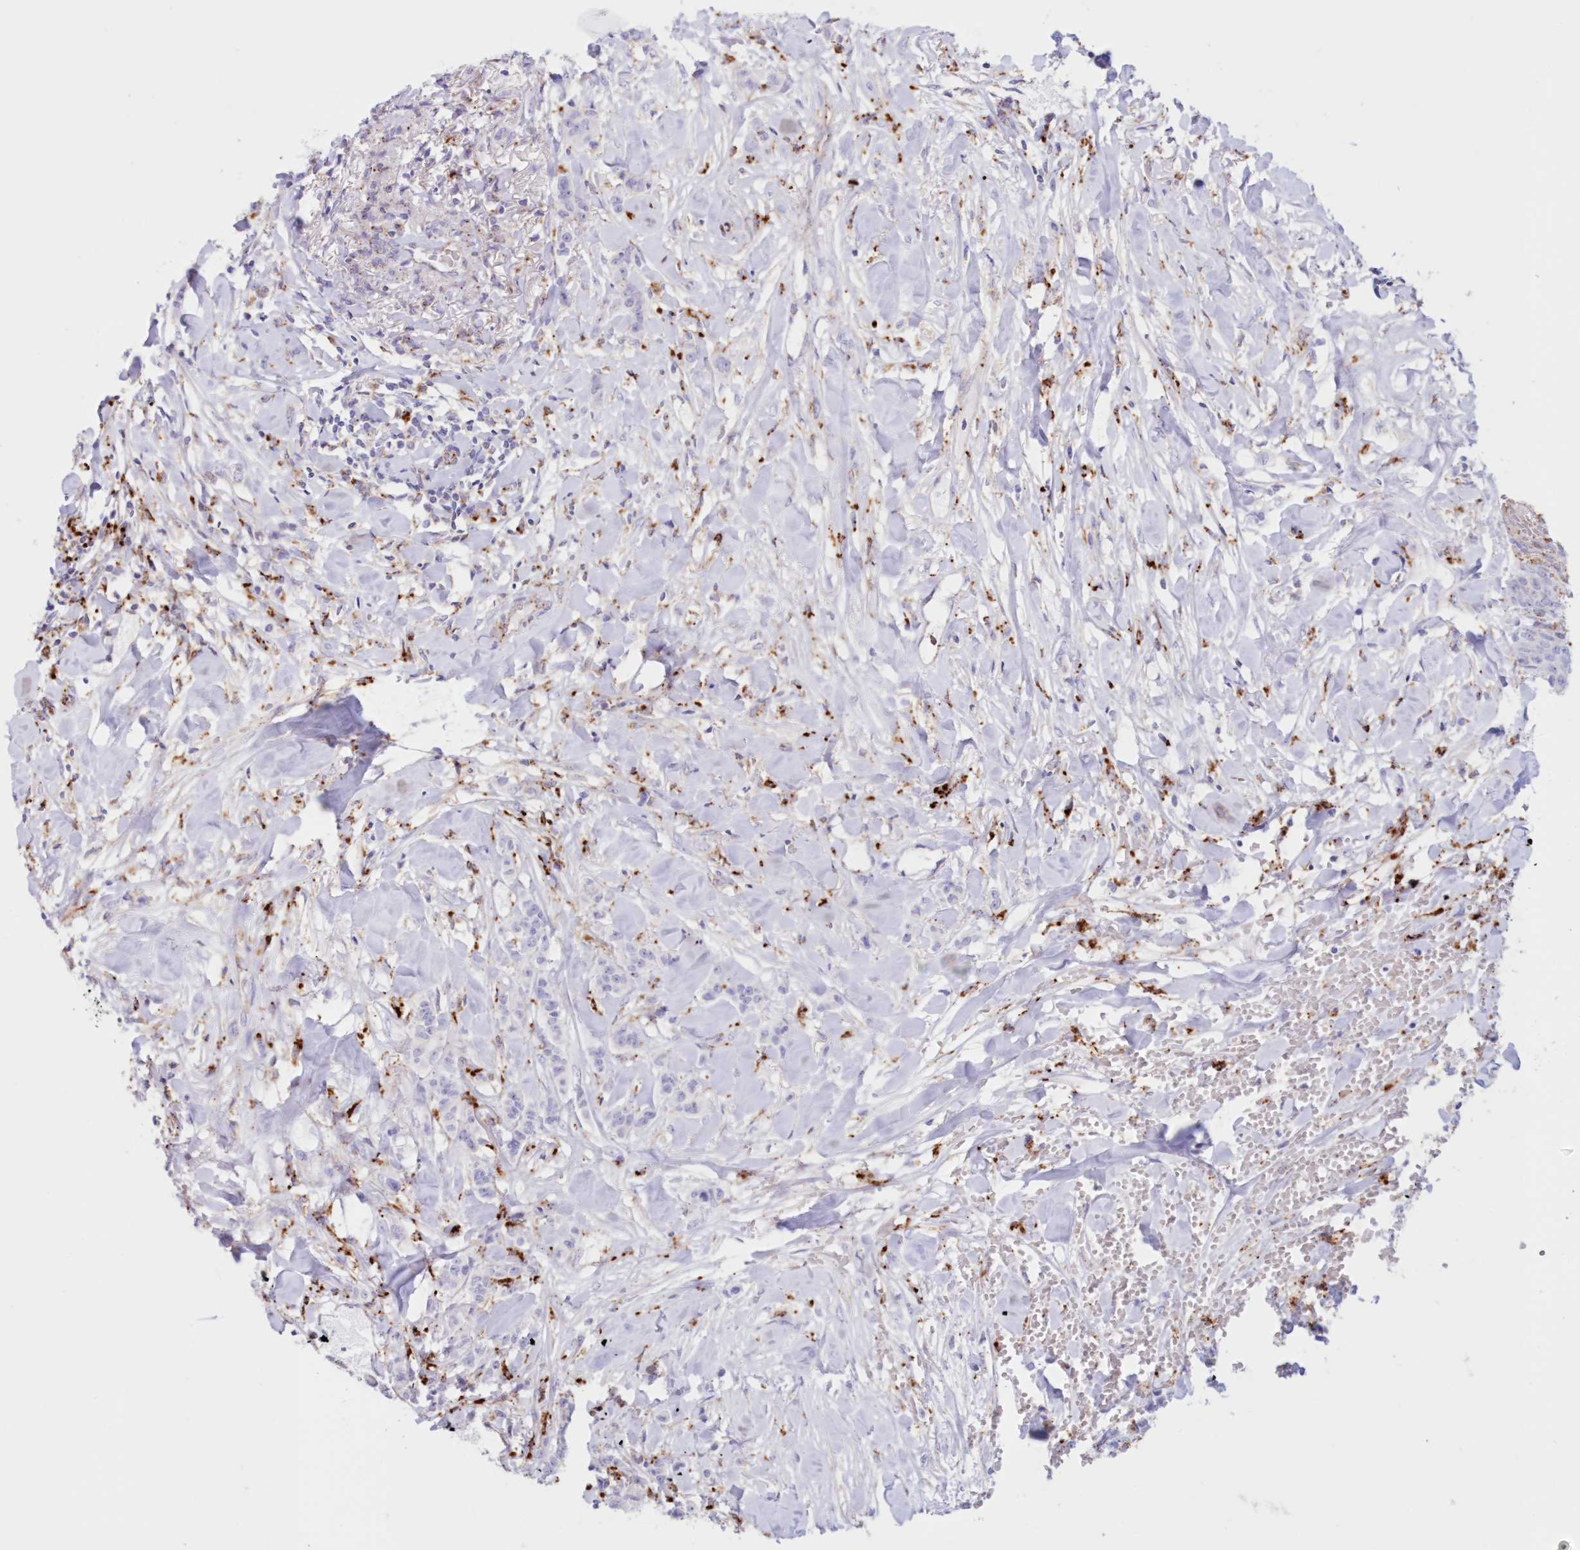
{"staining": {"intensity": "negative", "quantity": "none", "location": "none"}, "tissue": "breast cancer", "cell_type": "Tumor cells", "image_type": "cancer", "snomed": [{"axis": "morphology", "description": "Duct carcinoma"}, {"axis": "topography", "description": "Breast"}], "caption": "This is an immunohistochemistry (IHC) micrograph of human breast cancer. There is no staining in tumor cells.", "gene": "TPP1", "patient": {"sex": "female", "age": 40}}